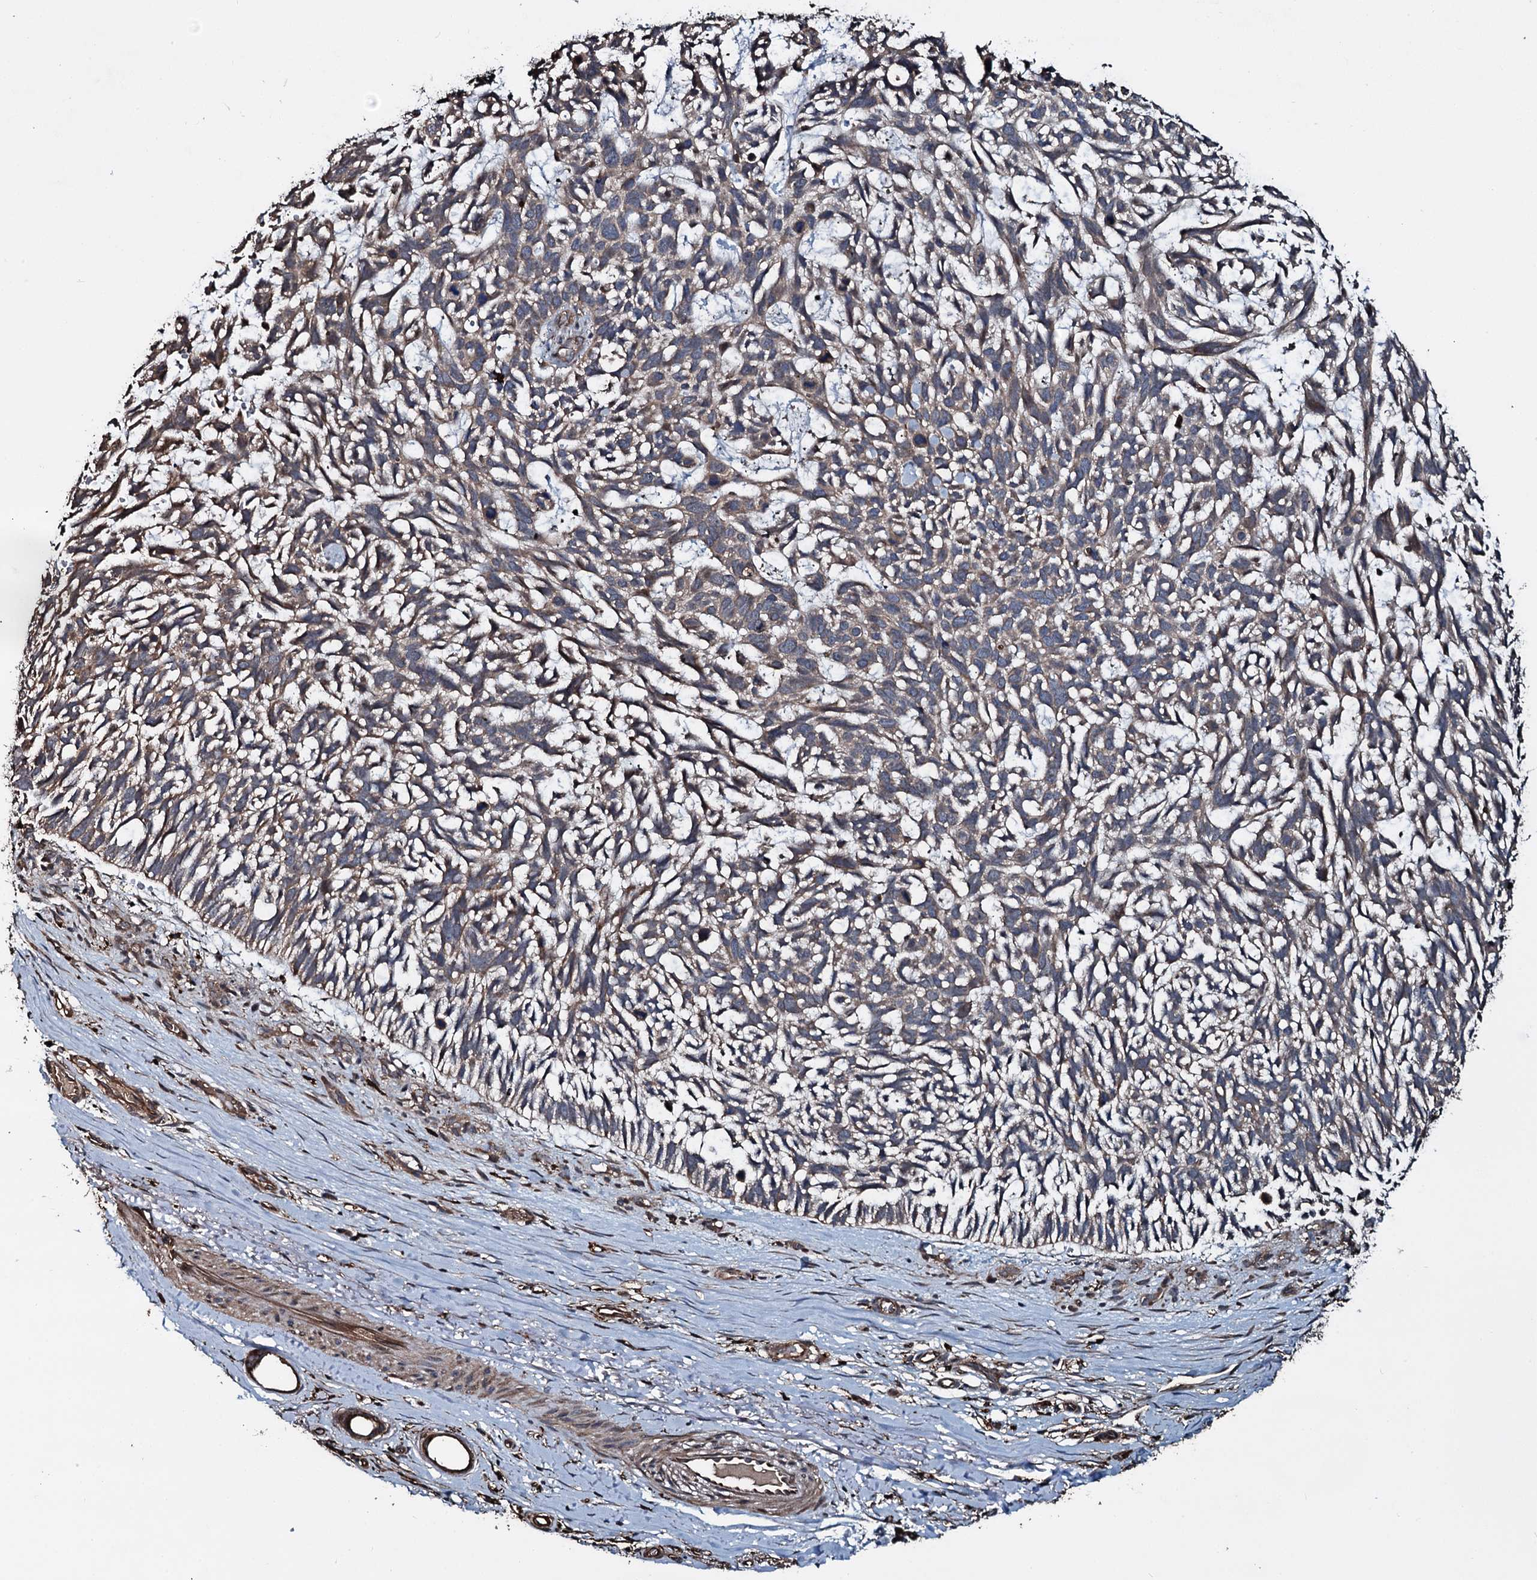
{"staining": {"intensity": "weak", "quantity": ">75%", "location": "cytoplasmic/membranous"}, "tissue": "skin cancer", "cell_type": "Tumor cells", "image_type": "cancer", "snomed": [{"axis": "morphology", "description": "Basal cell carcinoma"}, {"axis": "topography", "description": "Skin"}], "caption": "The photomicrograph shows staining of basal cell carcinoma (skin), revealing weak cytoplasmic/membranous protein staining (brown color) within tumor cells.", "gene": "TPGS2", "patient": {"sex": "male", "age": 88}}